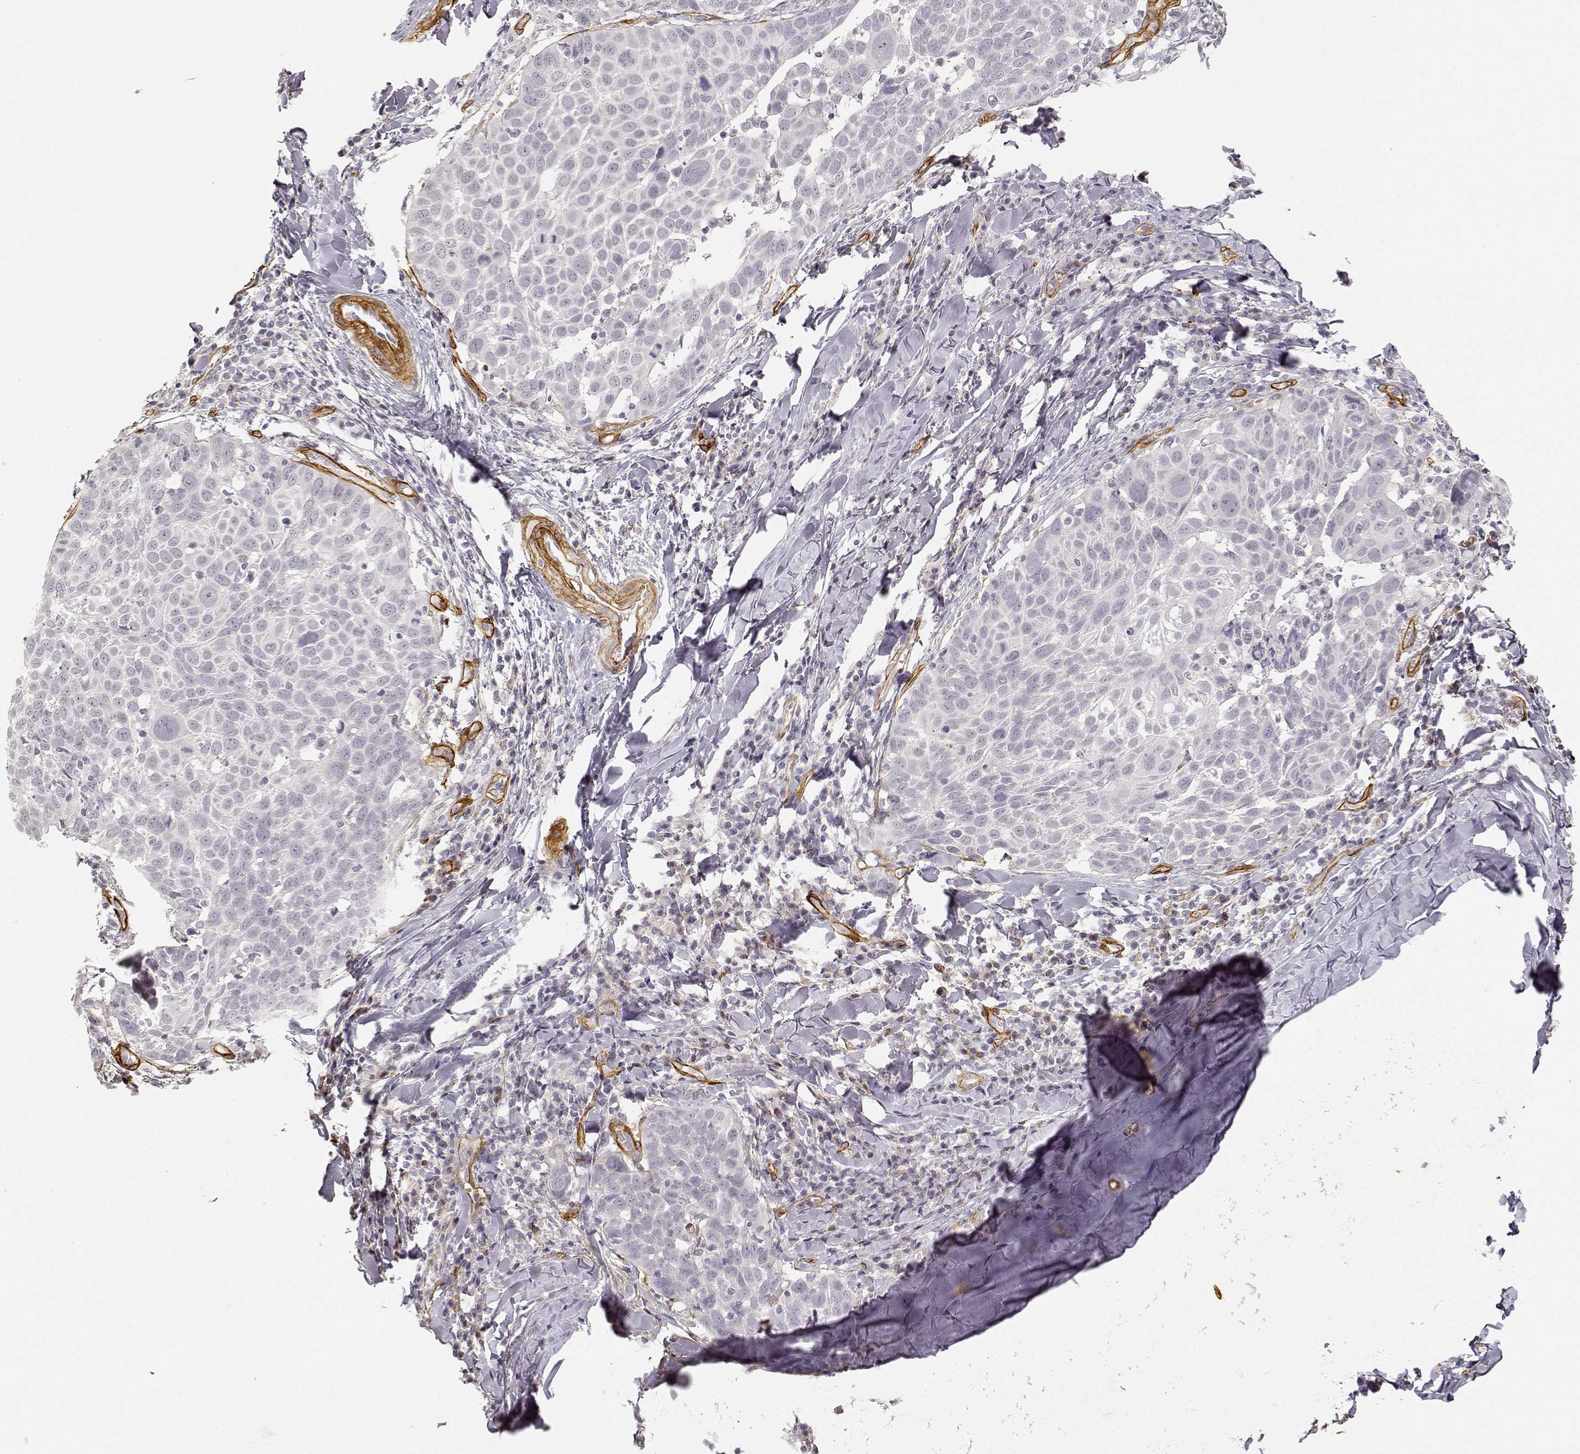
{"staining": {"intensity": "negative", "quantity": "none", "location": "none"}, "tissue": "lung cancer", "cell_type": "Tumor cells", "image_type": "cancer", "snomed": [{"axis": "morphology", "description": "Squamous cell carcinoma, NOS"}, {"axis": "topography", "description": "Lung"}], "caption": "Immunohistochemistry (IHC) of human lung cancer (squamous cell carcinoma) exhibits no staining in tumor cells.", "gene": "LAMA4", "patient": {"sex": "male", "age": 57}}